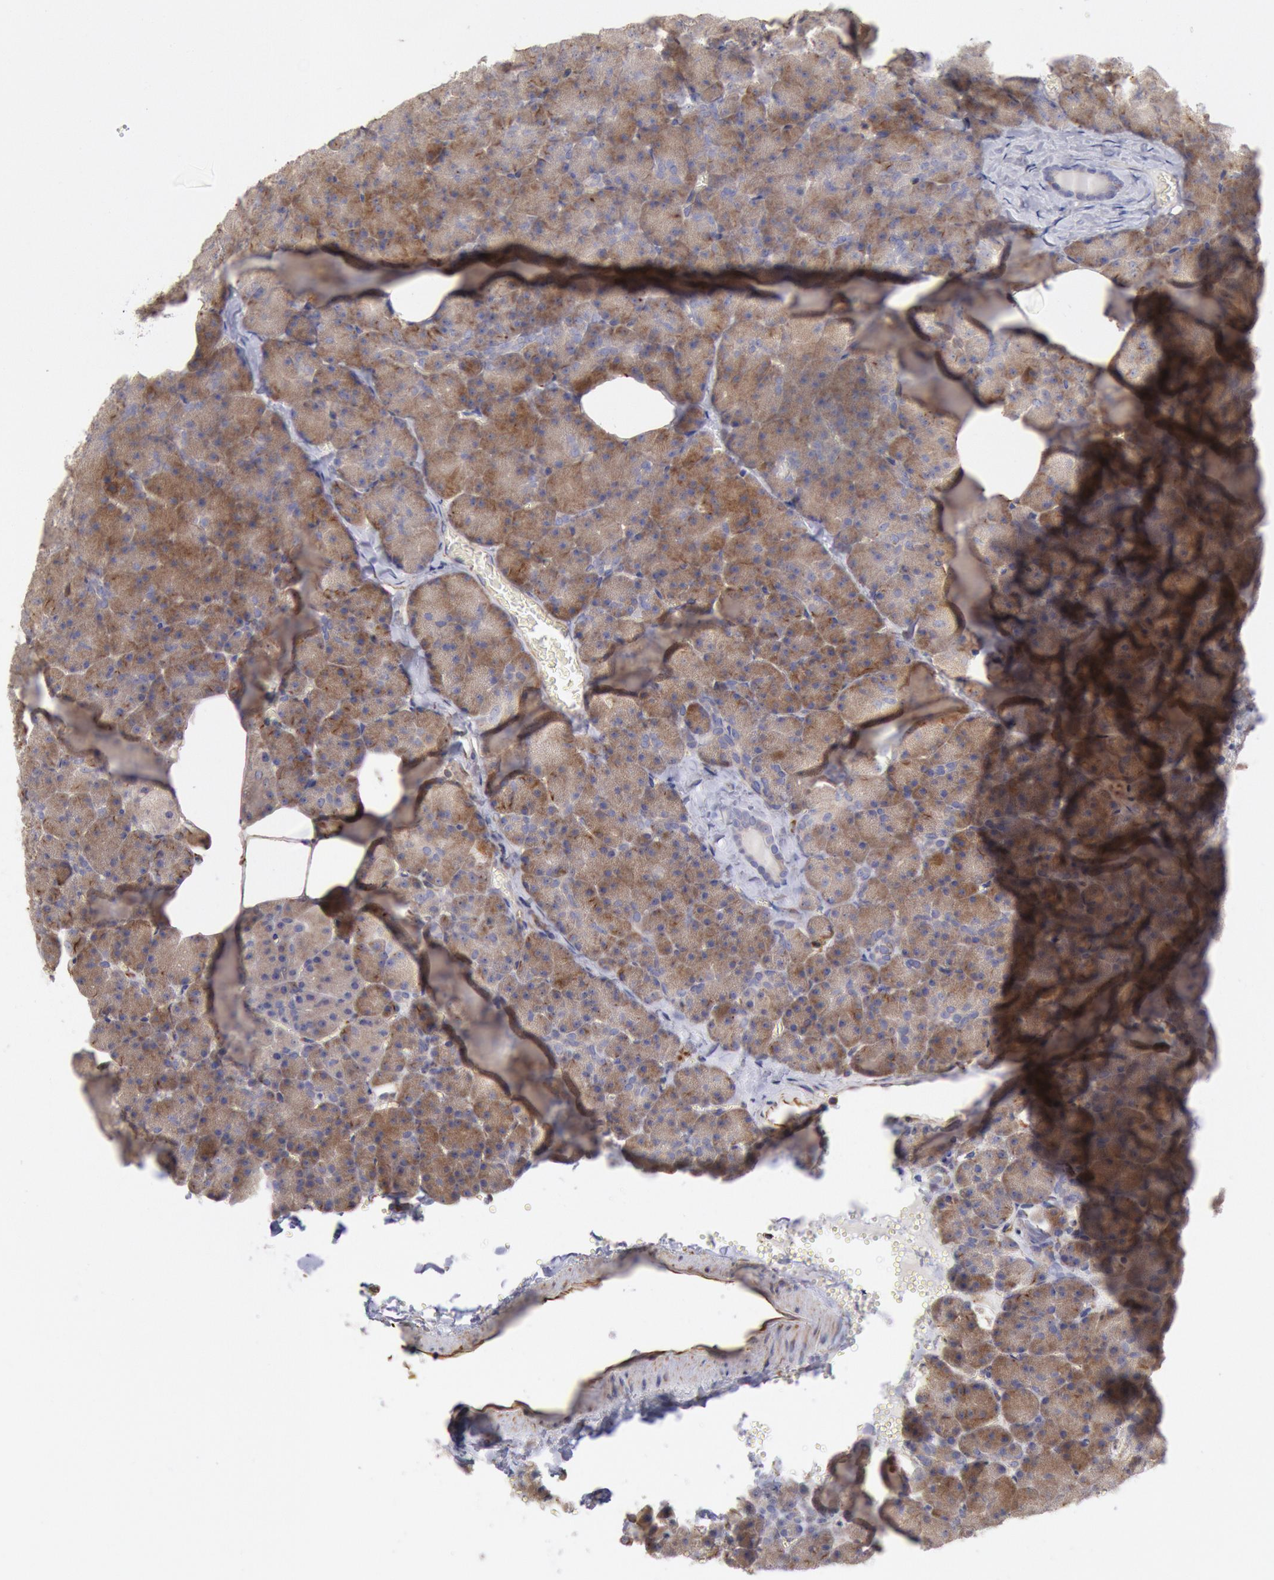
{"staining": {"intensity": "moderate", "quantity": ">75%", "location": "cytoplasmic/membranous"}, "tissue": "pancreas", "cell_type": "Exocrine glandular cells", "image_type": "normal", "snomed": [{"axis": "morphology", "description": "Normal tissue, NOS"}, {"axis": "topography", "description": "Pancreas"}], "caption": "Exocrine glandular cells display medium levels of moderate cytoplasmic/membranous expression in approximately >75% of cells in normal pancreas.", "gene": "RNF139", "patient": {"sex": "female", "age": 35}}